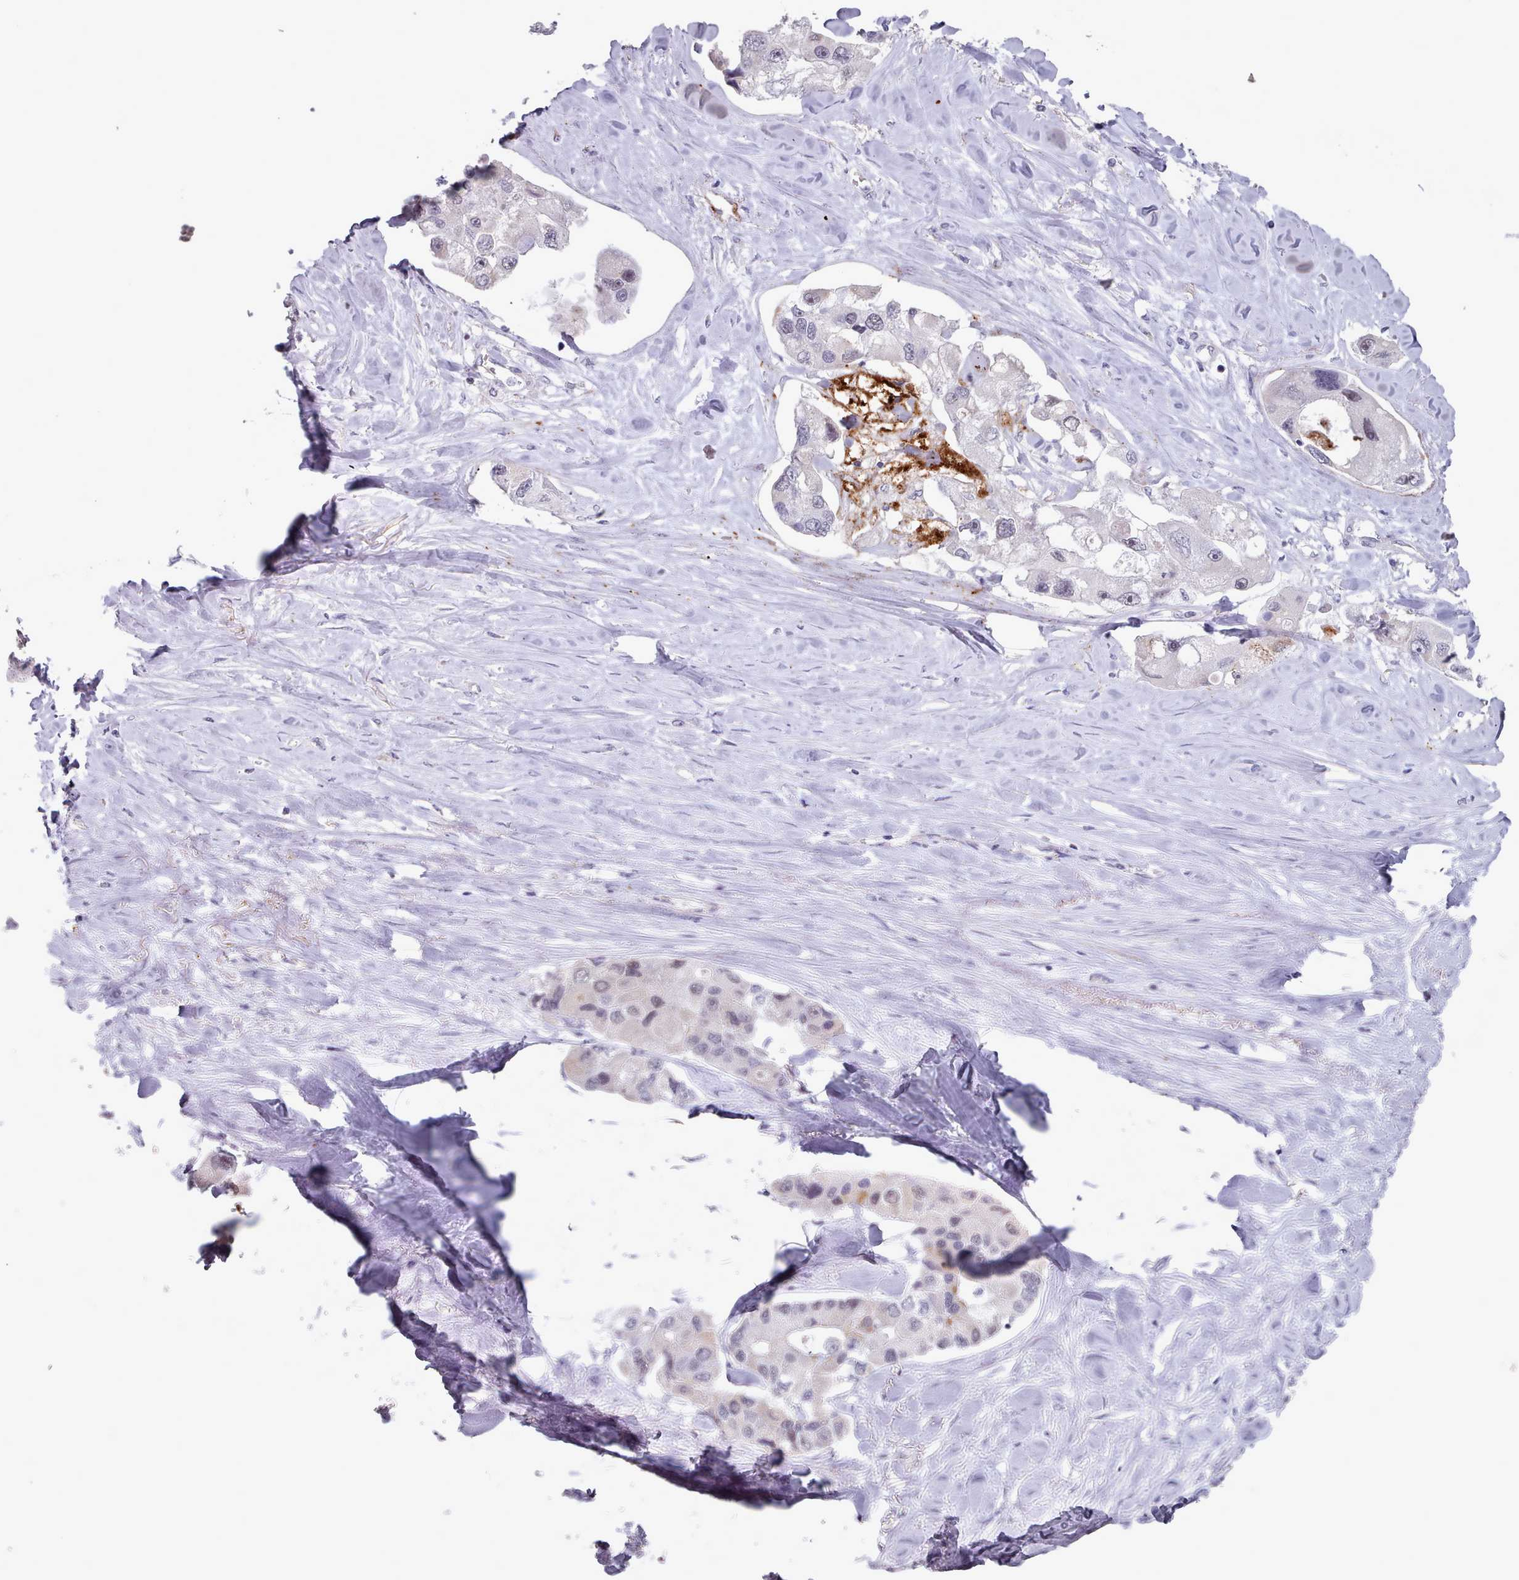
{"staining": {"intensity": "moderate", "quantity": "<25%", "location": "cytoplasmic/membranous"}, "tissue": "lung cancer", "cell_type": "Tumor cells", "image_type": "cancer", "snomed": [{"axis": "morphology", "description": "Adenocarcinoma, NOS"}, {"axis": "topography", "description": "Lung"}], "caption": "Moderate cytoplasmic/membranous protein positivity is appreciated in approximately <25% of tumor cells in lung adenocarcinoma. The staining is performed using DAB (3,3'-diaminobenzidine) brown chromogen to label protein expression. The nuclei are counter-stained blue using hematoxylin.", "gene": "TRARG1", "patient": {"sex": "female", "age": 54}}